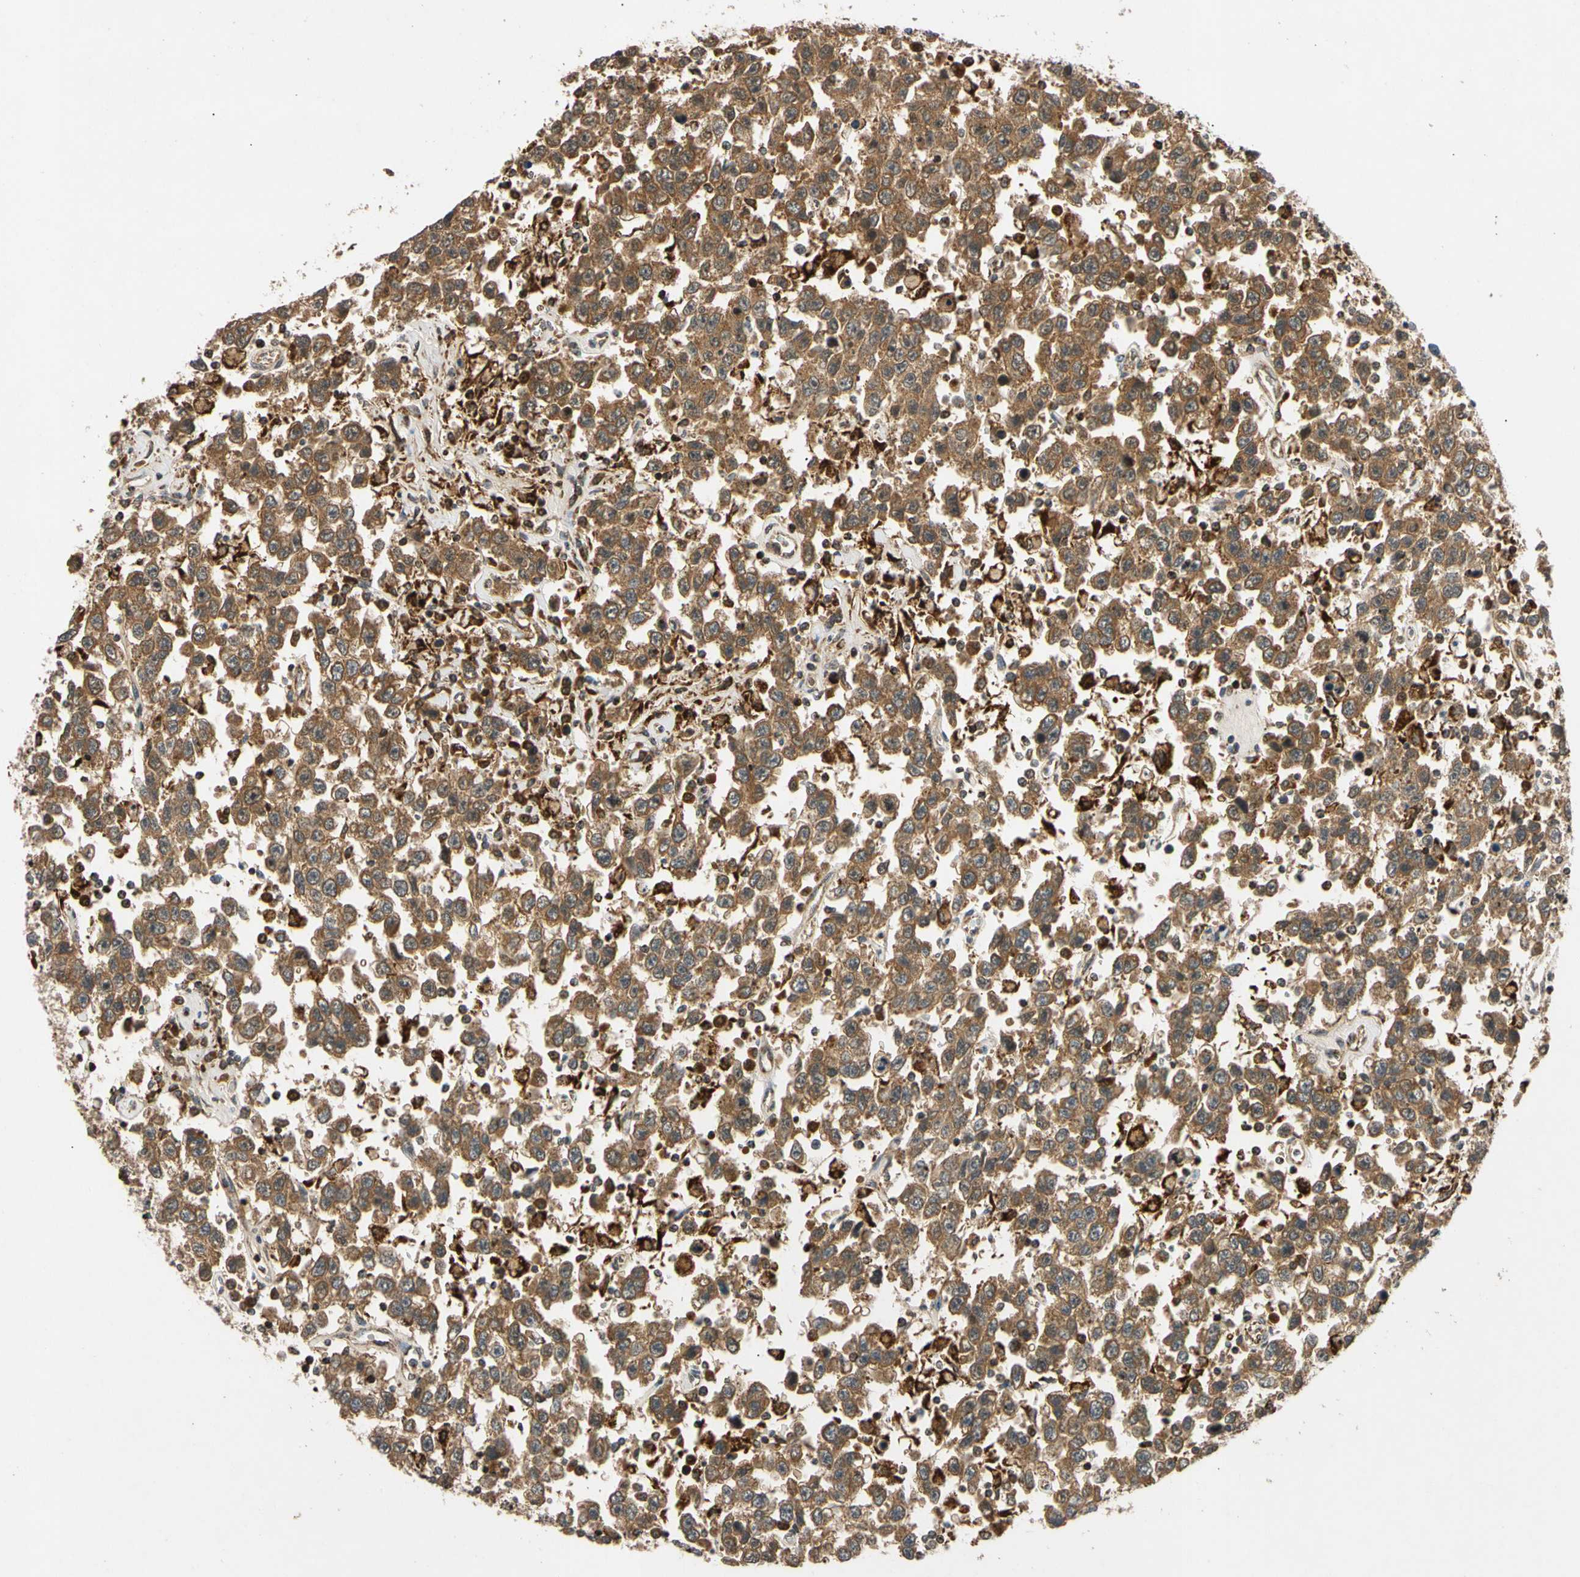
{"staining": {"intensity": "strong", "quantity": ">75%", "location": "cytoplasmic/membranous"}, "tissue": "testis cancer", "cell_type": "Tumor cells", "image_type": "cancer", "snomed": [{"axis": "morphology", "description": "Seminoma, NOS"}, {"axis": "topography", "description": "Testis"}], "caption": "Immunohistochemistry (IHC) image of human testis cancer stained for a protein (brown), which exhibits high levels of strong cytoplasmic/membranous positivity in about >75% of tumor cells.", "gene": "MRPS22", "patient": {"sex": "male", "age": 41}}